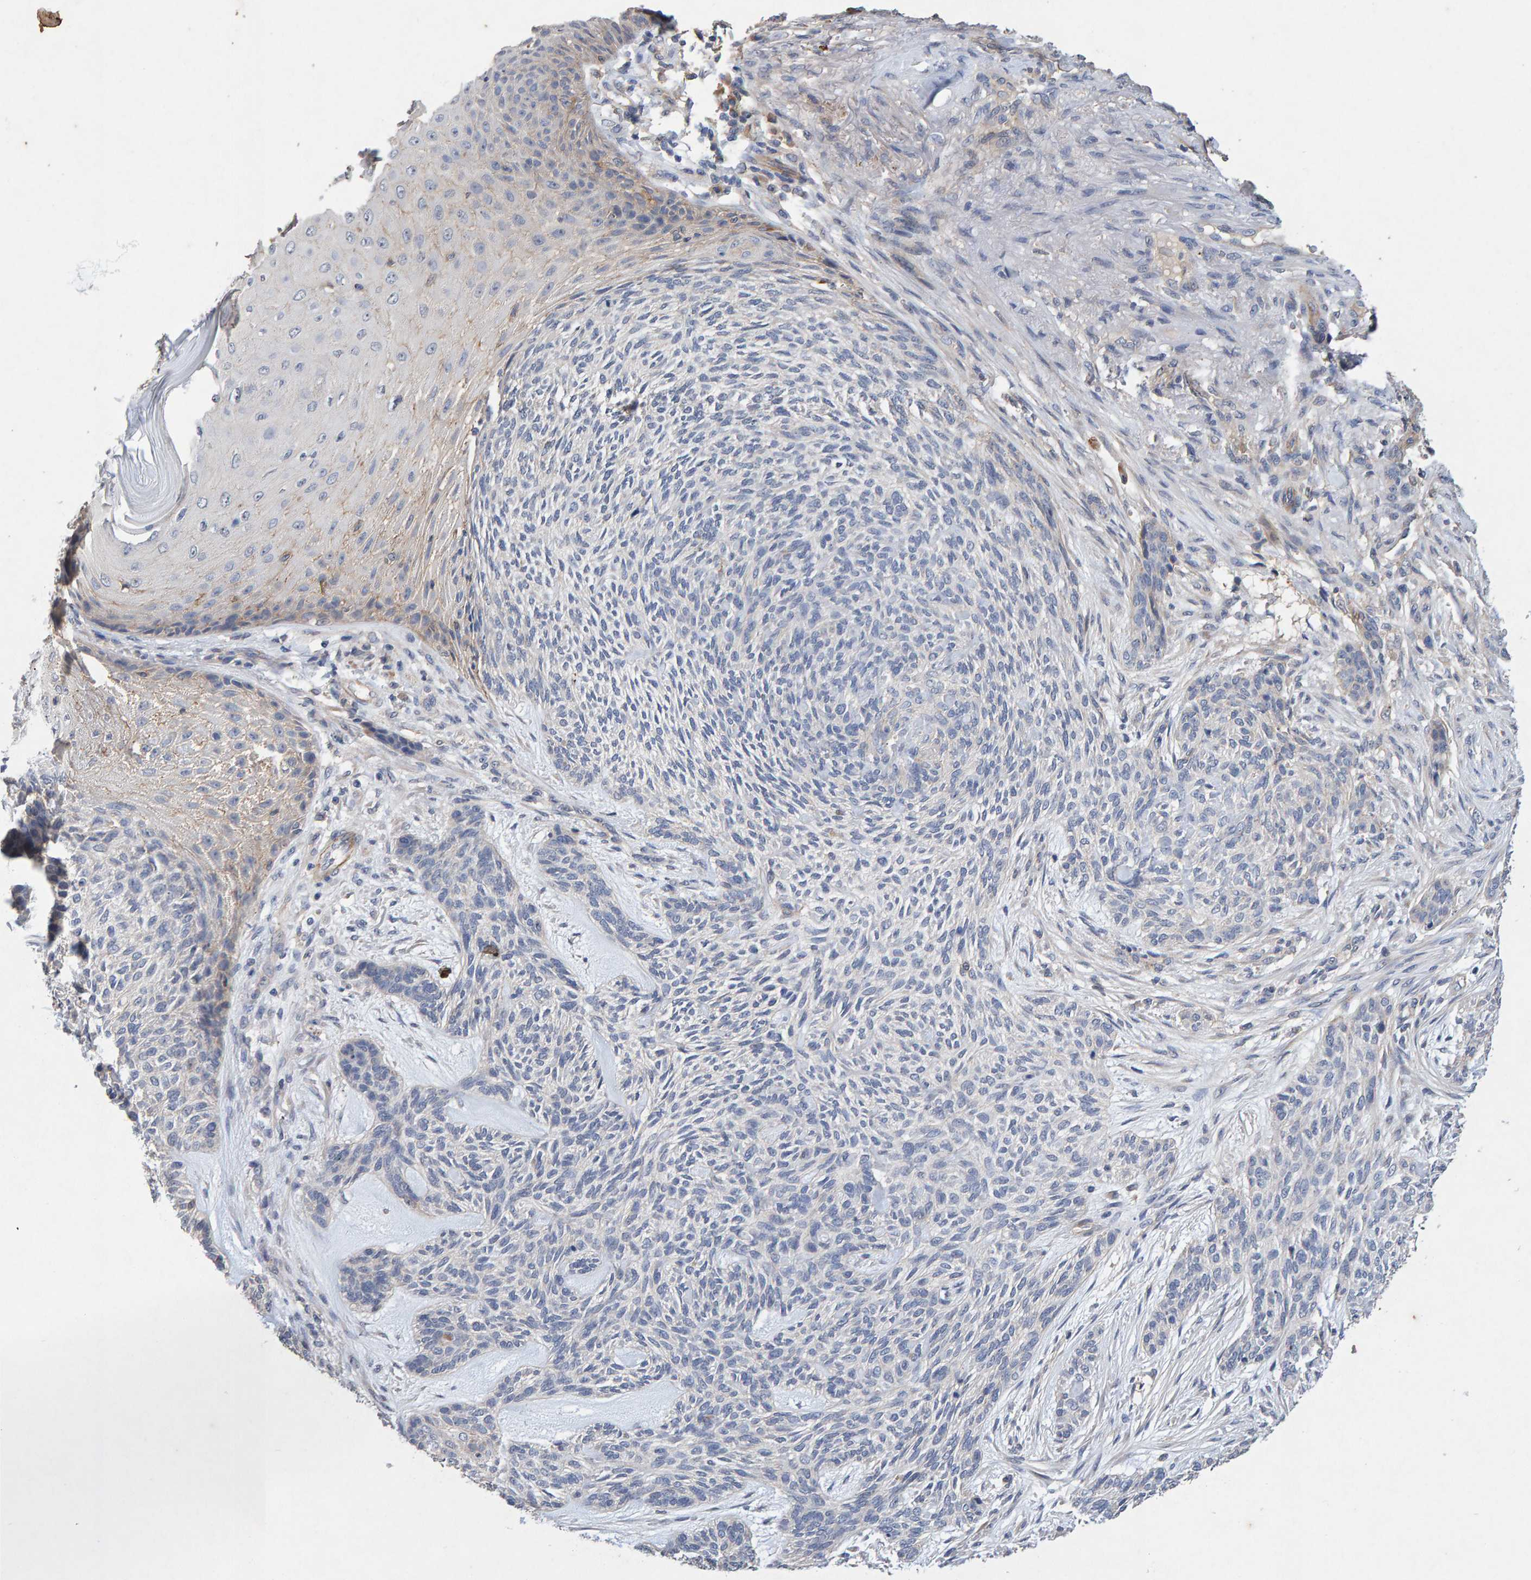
{"staining": {"intensity": "negative", "quantity": "none", "location": "none"}, "tissue": "skin cancer", "cell_type": "Tumor cells", "image_type": "cancer", "snomed": [{"axis": "morphology", "description": "Basal cell carcinoma"}, {"axis": "topography", "description": "Skin"}], "caption": "This is an IHC histopathology image of basal cell carcinoma (skin). There is no expression in tumor cells.", "gene": "EFR3A", "patient": {"sex": "male", "age": 55}}